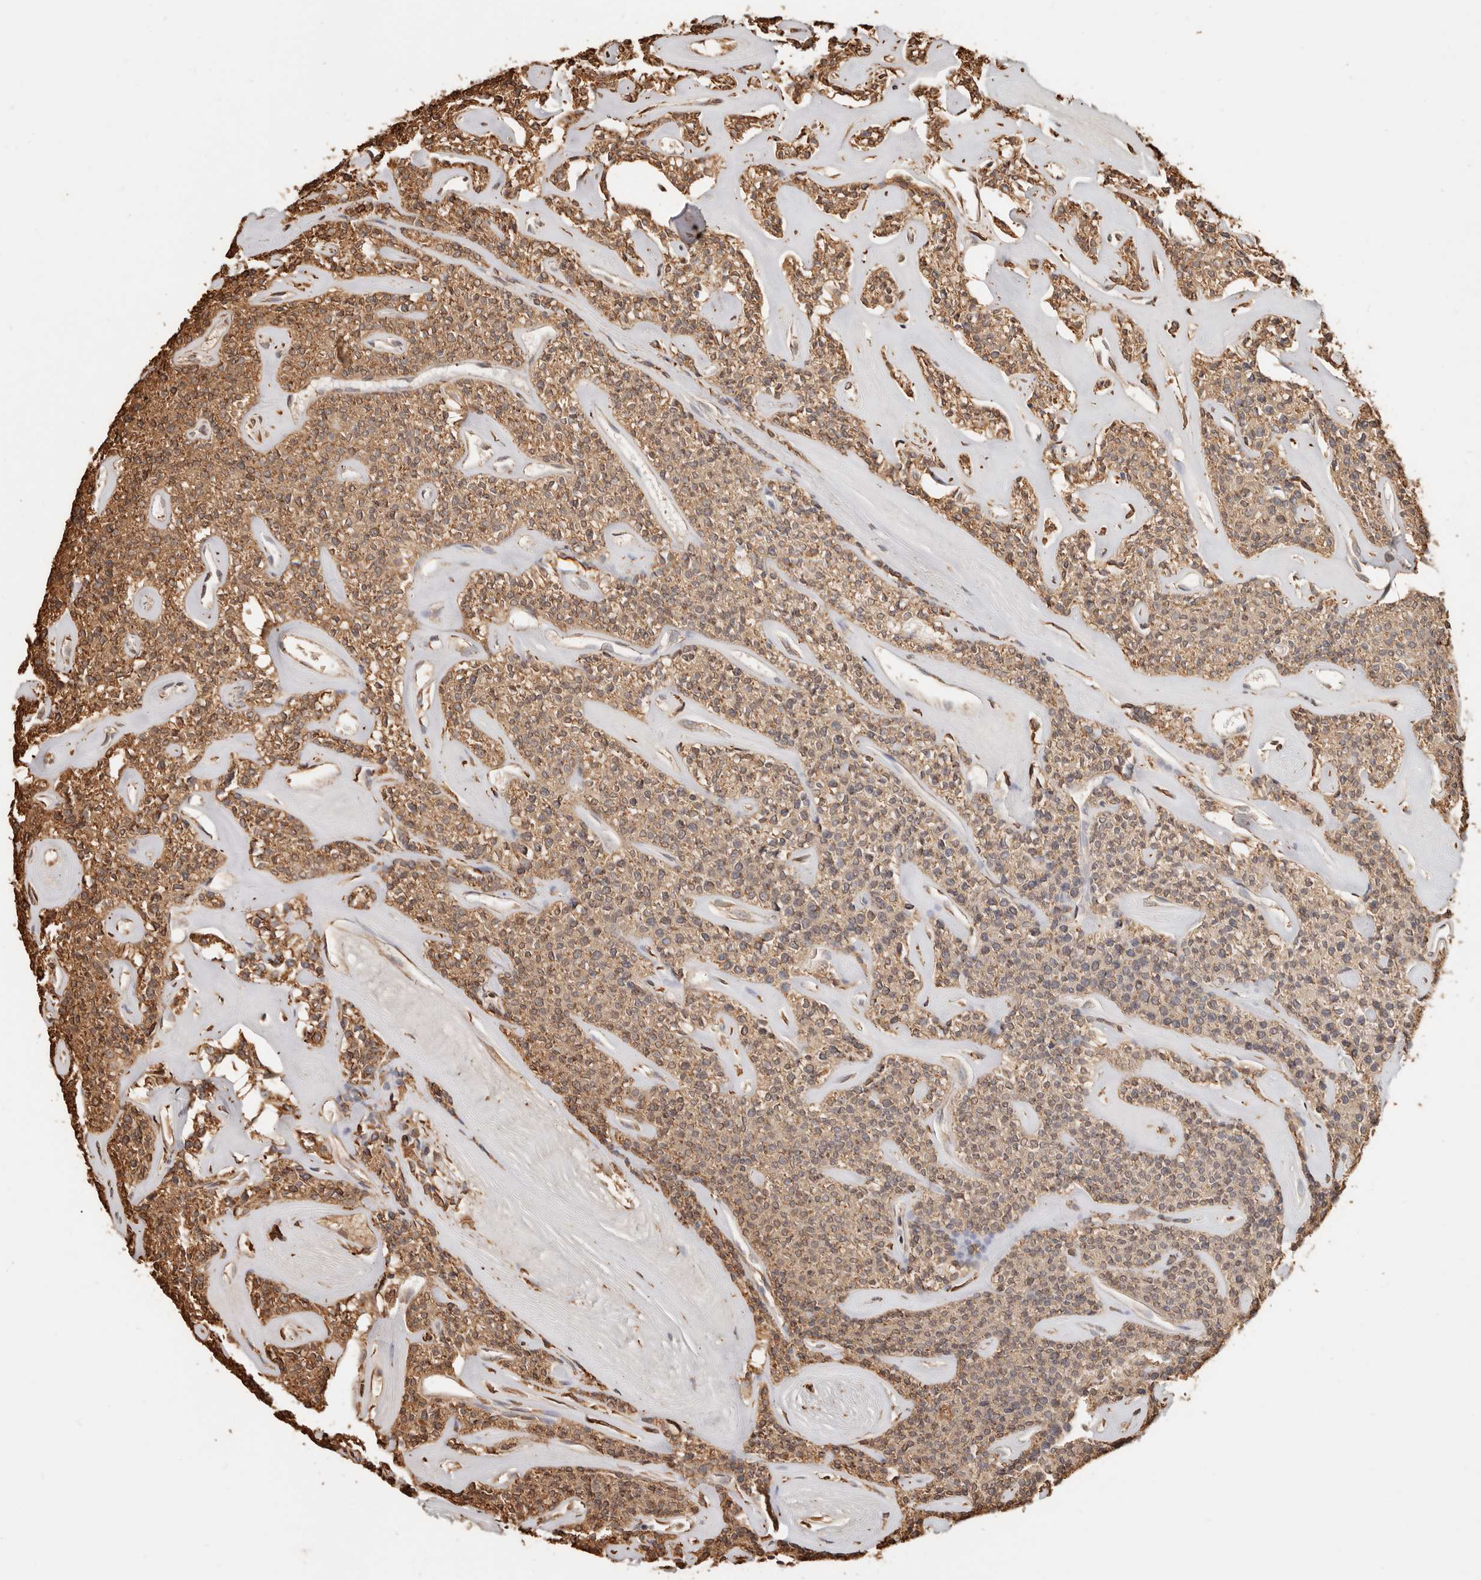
{"staining": {"intensity": "moderate", "quantity": ">75%", "location": "cytoplasmic/membranous"}, "tissue": "parathyroid gland", "cell_type": "Glandular cells", "image_type": "normal", "snomed": [{"axis": "morphology", "description": "Normal tissue, NOS"}, {"axis": "topography", "description": "Parathyroid gland"}], "caption": "The histopathology image exhibits staining of benign parathyroid gland, revealing moderate cytoplasmic/membranous protein positivity (brown color) within glandular cells. The staining was performed using DAB, with brown indicating positive protein expression. Nuclei are stained blue with hematoxylin.", "gene": "ARHGEF10L", "patient": {"sex": "male", "age": 46}}